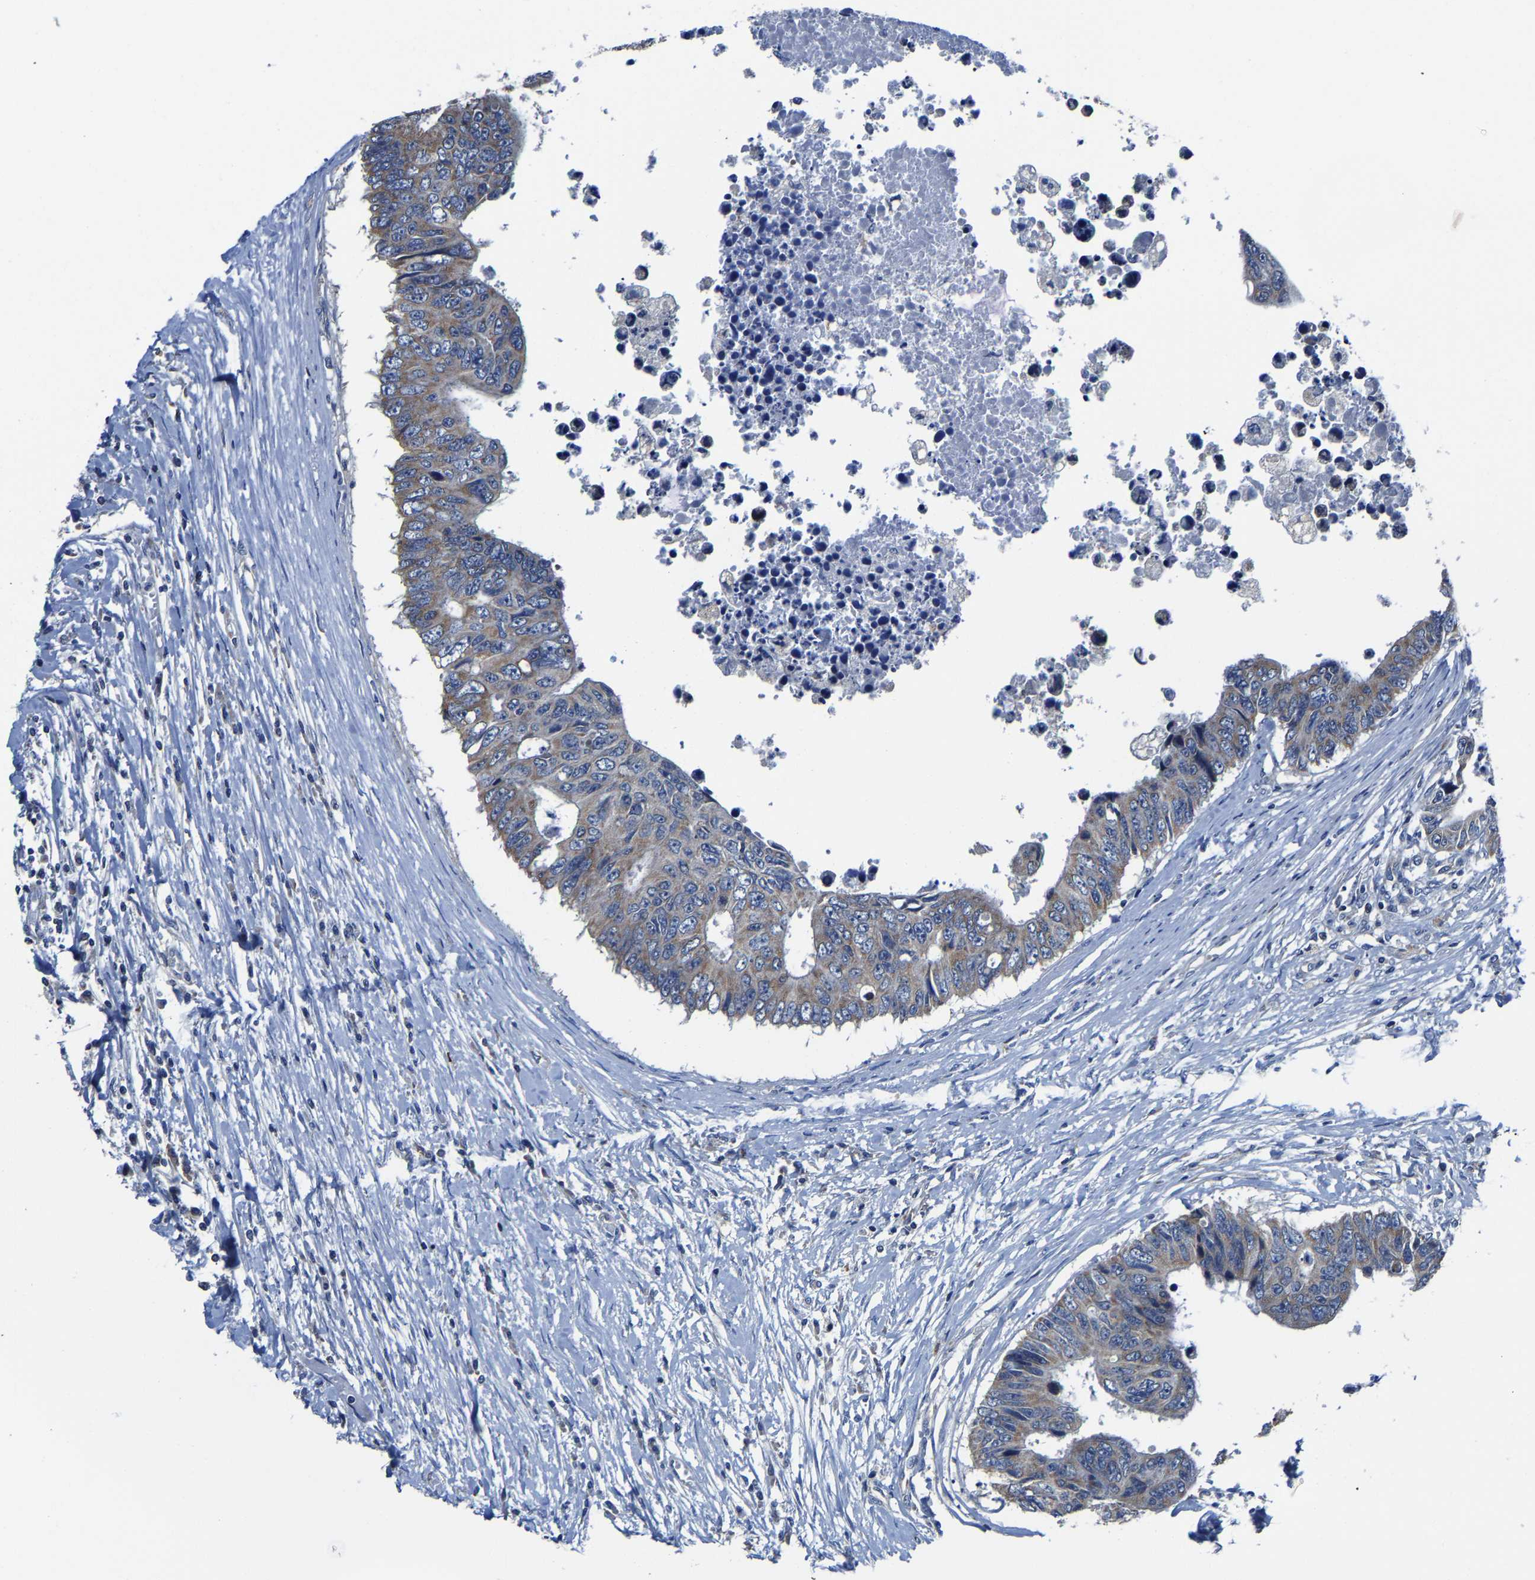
{"staining": {"intensity": "moderate", "quantity": "25%-75%", "location": "cytoplasmic/membranous"}, "tissue": "colorectal cancer", "cell_type": "Tumor cells", "image_type": "cancer", "snomed": [{"axis": "morphology", "description": "Adenocarcinoma, NOS"}, {"axis": "topography", "description": "Rectum"}], "caption": "Moderate cytoplasmic/membranous expression is present in about 25%-75% of tumor cells in colorectal adenocarcinoma.", "gene": "AGK", "patient": {"sex": "male", "age": 84}}